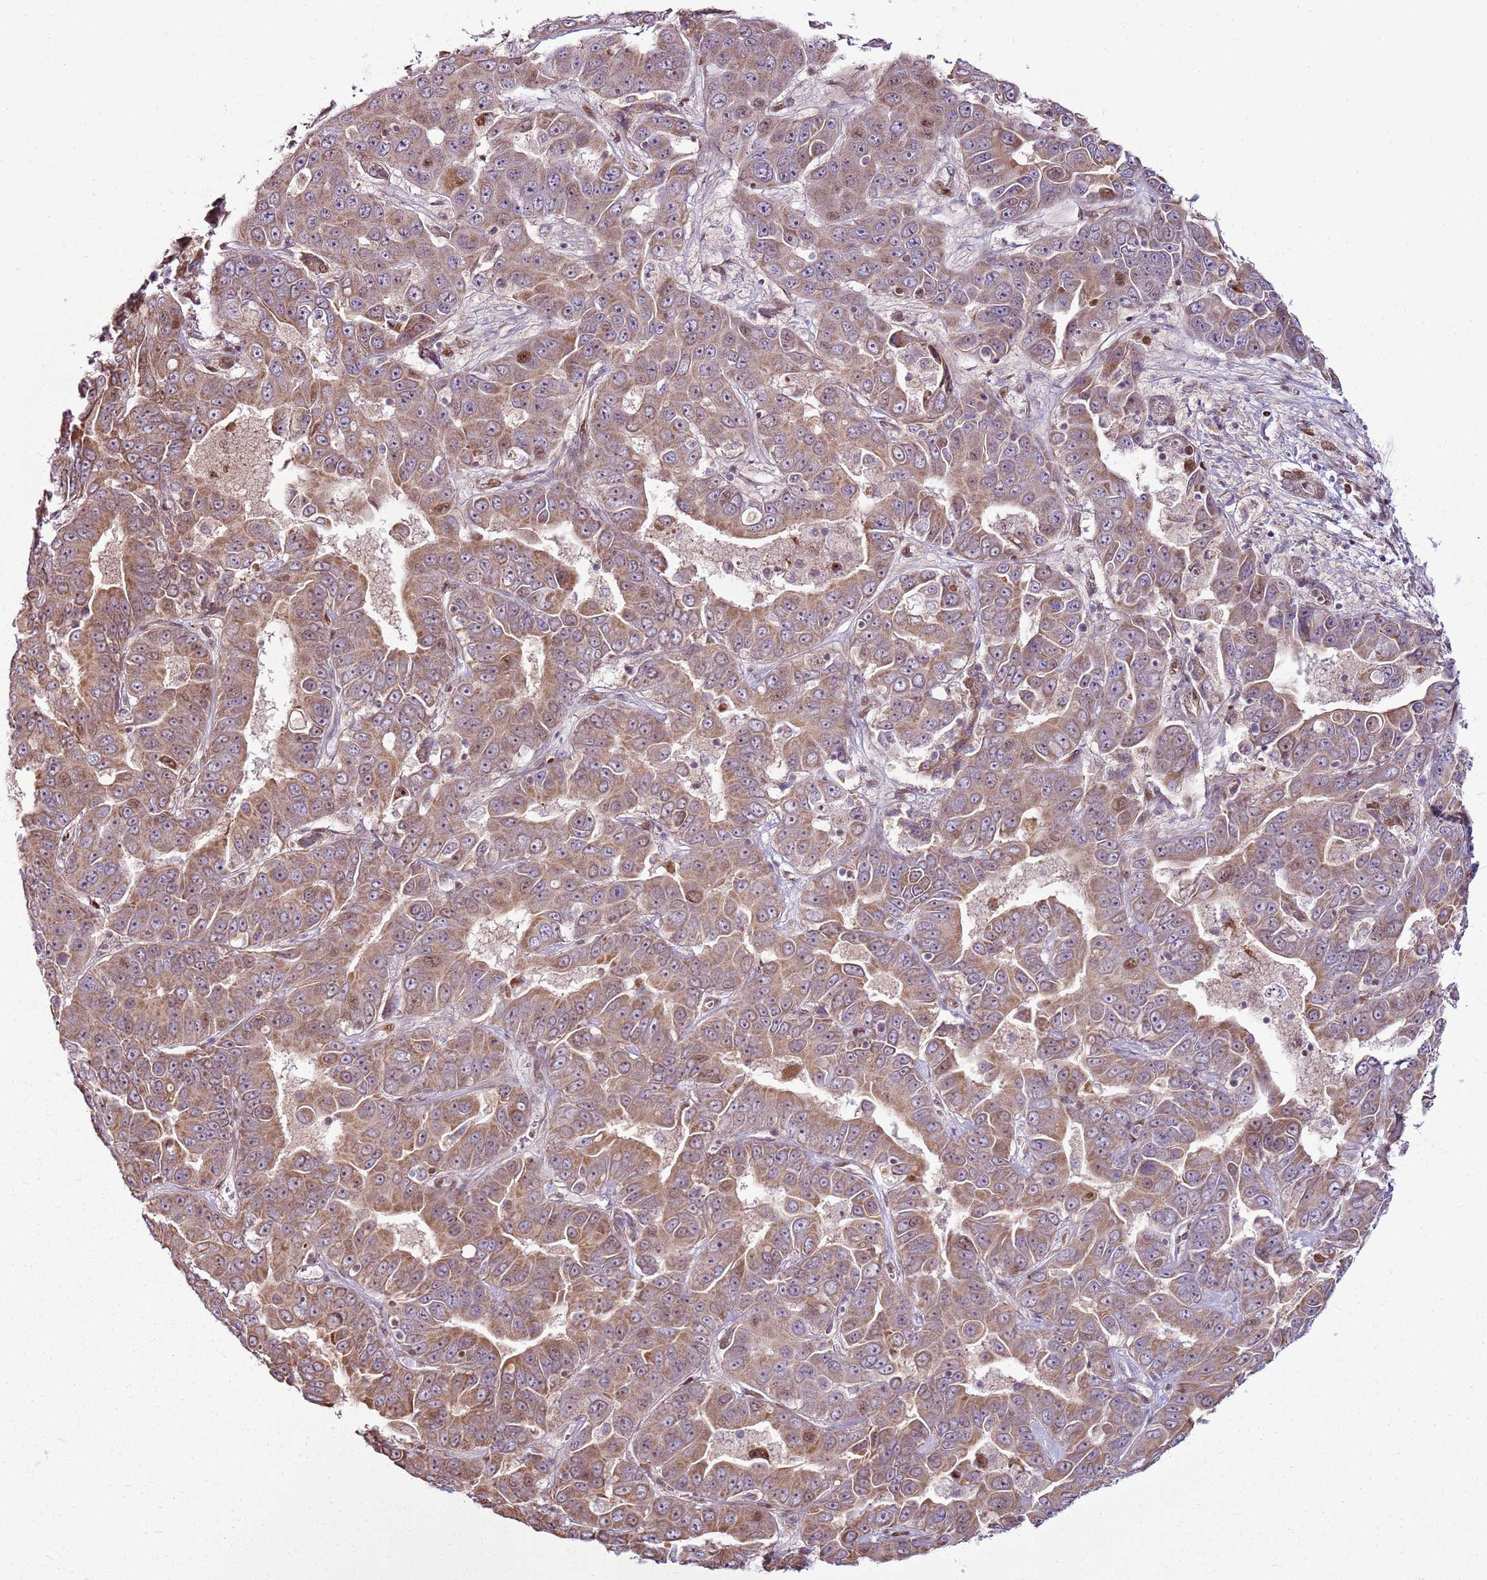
{"staining": {"intensity": "moderate", "quantity": ">75%", "location": "cytoplasmic/membranous"}, "tissue": "liver cancer", "cell_type": "Tumor cells", "image_type": "cancer", "snomed": [{"axis": "morphology", "description": "Cholangiocarcinoma"}, {"axis": "topography", "description": "Liver"}], "caption": "Tumor cells show medium levels of moderate cytoplasmic/membranous positivity in approximately >75% of cells in human liver cholangiocarcinoma.", "gene": "PCTP", "patient": {"sex": "female", "age": 52}}